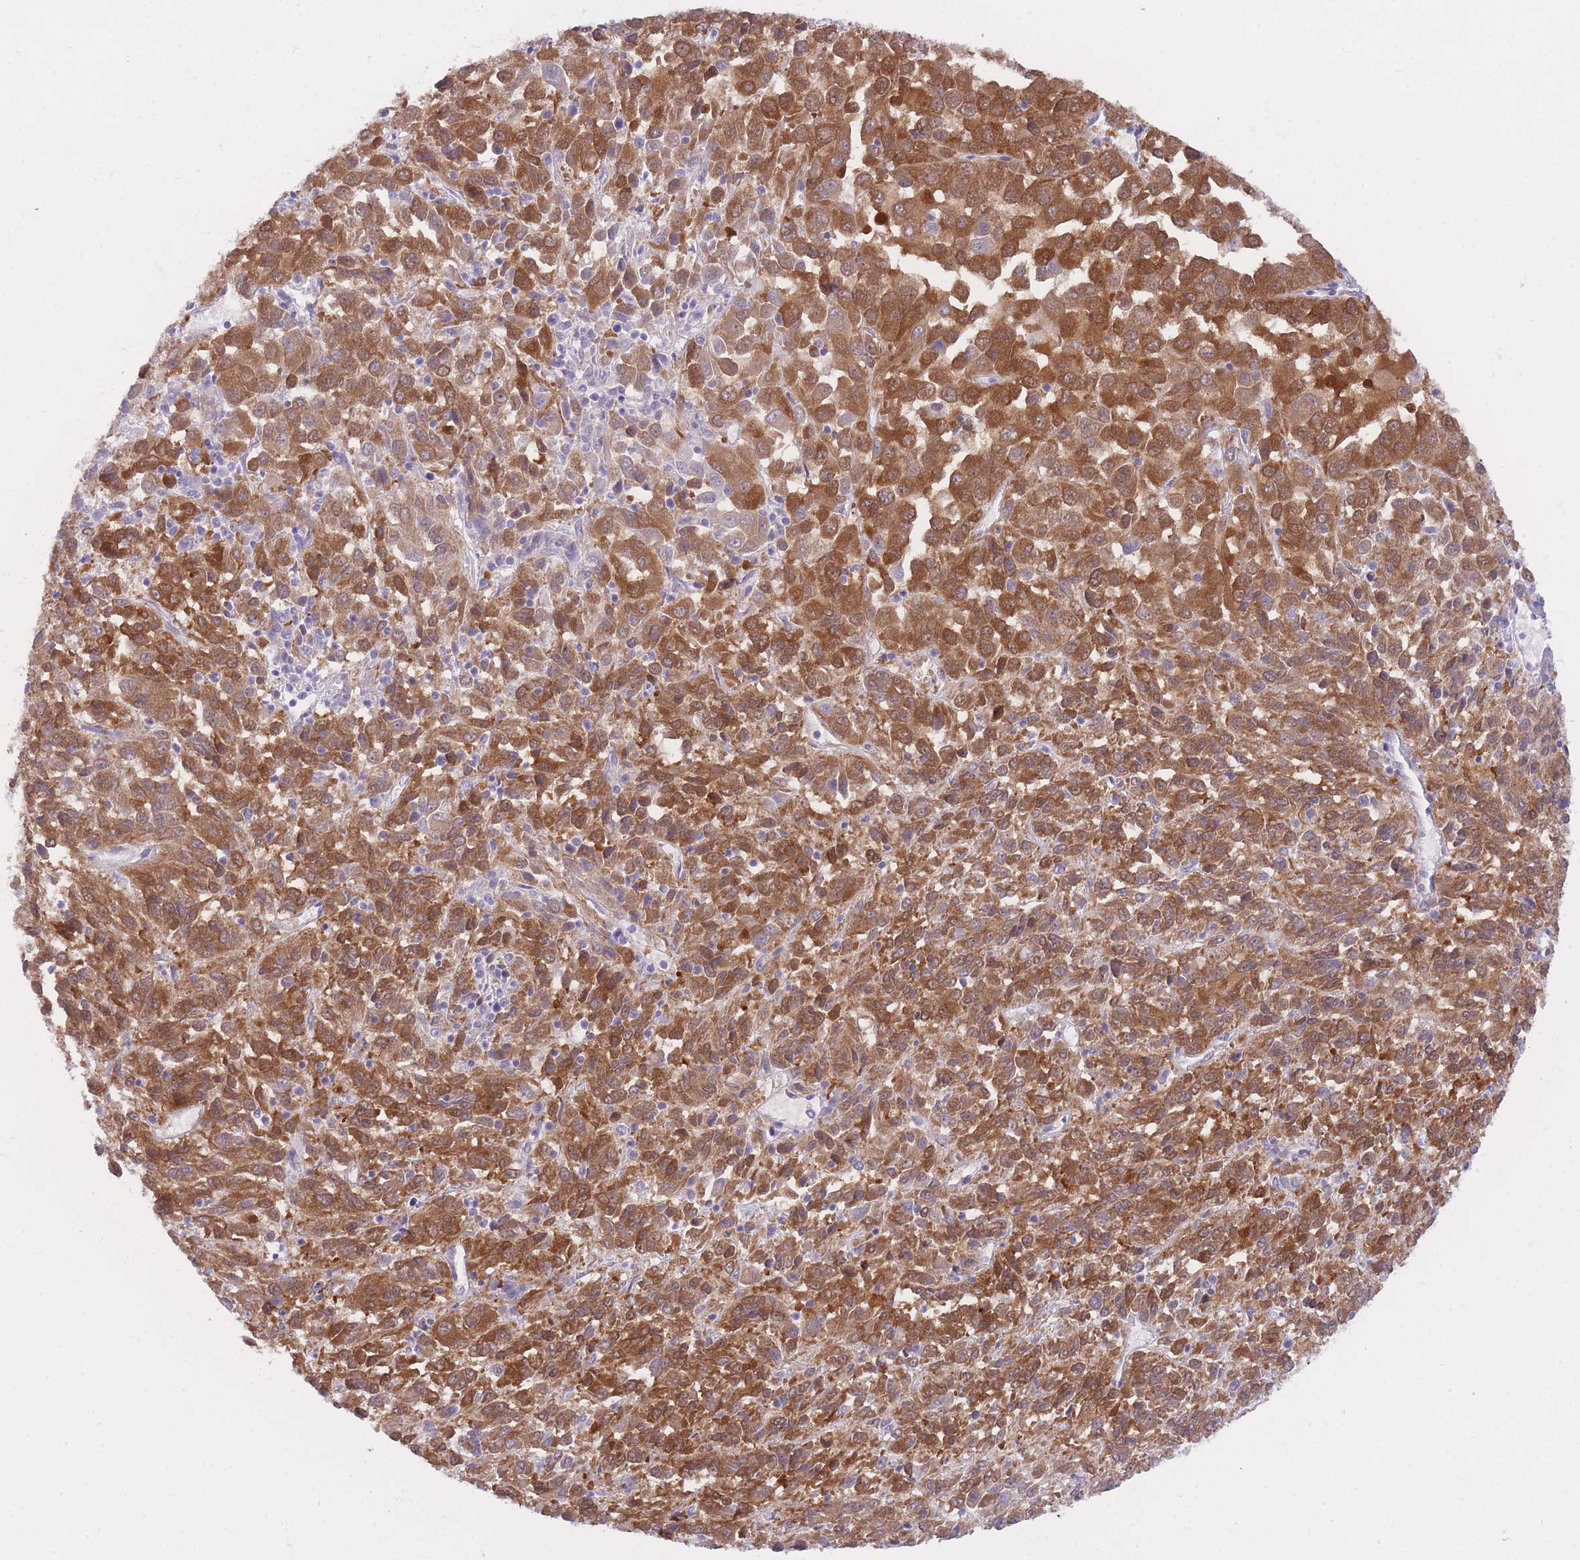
{"staining": {"intensity": "moderate", "quantity": ">75%", "location": "cytoplasmic/membranous"}, "tissue": "melanoma", "cell_type": "Tumor cells", "image_type": "cancer", "snomed": [{"axis": "morphology", "description": "Malignant melanoma, Metastatic site"}, {"axis": "topography", "description": "Lung"}], "caption": "DAB (3,3'-diaminobenzidine) immunohistochemical staining of human malignant melanoma (metastatic site) demonstrates moderate cytoplasmic/membranous protein staining in approximately >75% of tumor cells.", "gene": "QTRT1", "patient": {"sex": "male", "age": 64}}